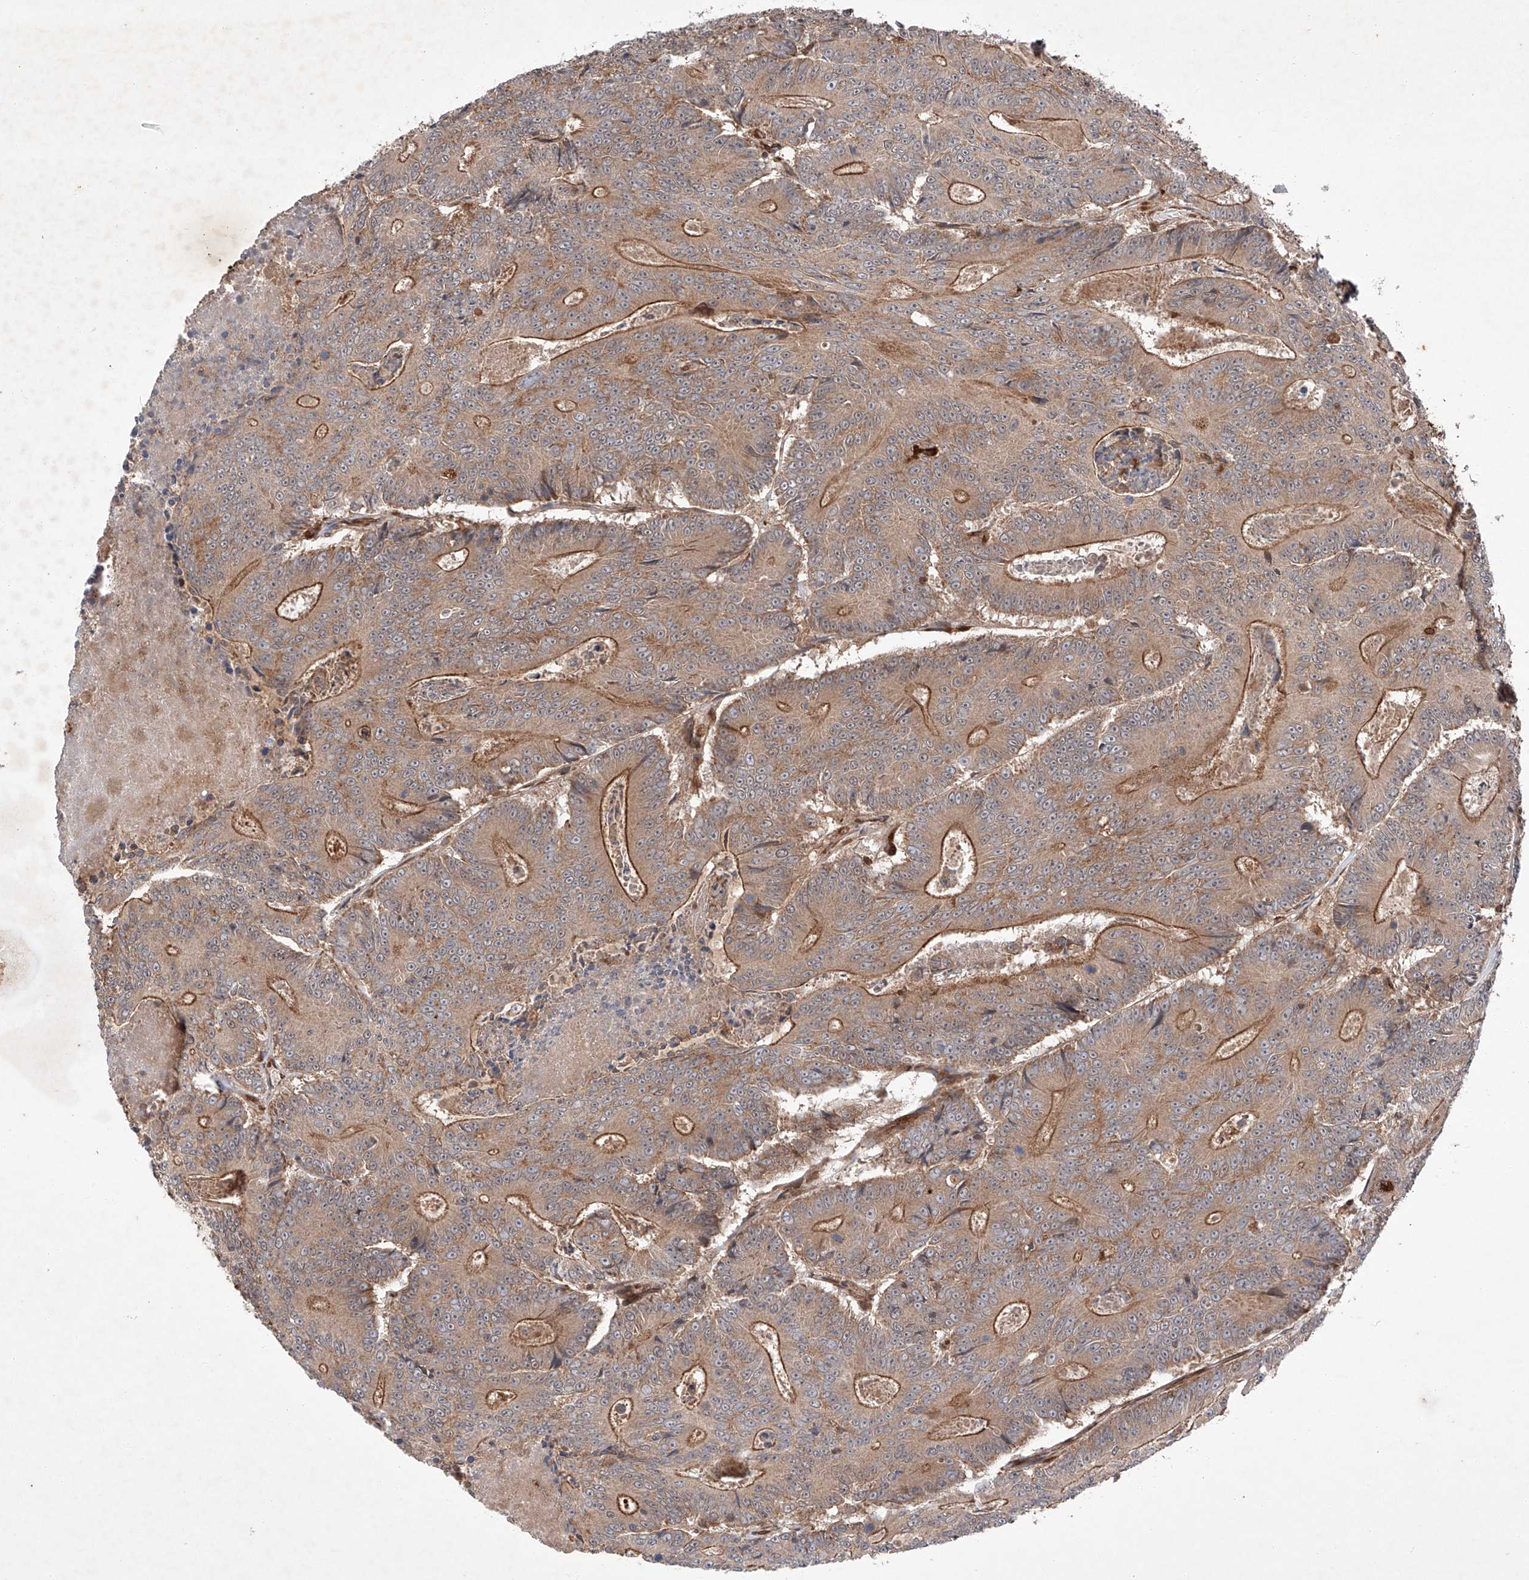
{"staining": {"intensity": "moderate", "quantity": ">75%", "location": "cytoplasmic/membranous"}, "tissue": "colorectal cancer", "cell_type": "Tumor cells", "image_type": "cancer", "snomed": [{"axis": "morphology", "description": "Adenocarcinoma, NOS"}, {"axis": "topography", "description": "Colon"}], "caption": "The photomicrograph reveals immunohistochemical staining of colorectal cancer (adenocarcinoma). There is moderate cytoplasmic/membranous staining is identified in approximately >75% of tumor cells. The protein is shown in brown color, while the nuclei are stained blue.", "gene": "ZFP28", "patient": {"sex": "male", "age": 83}}